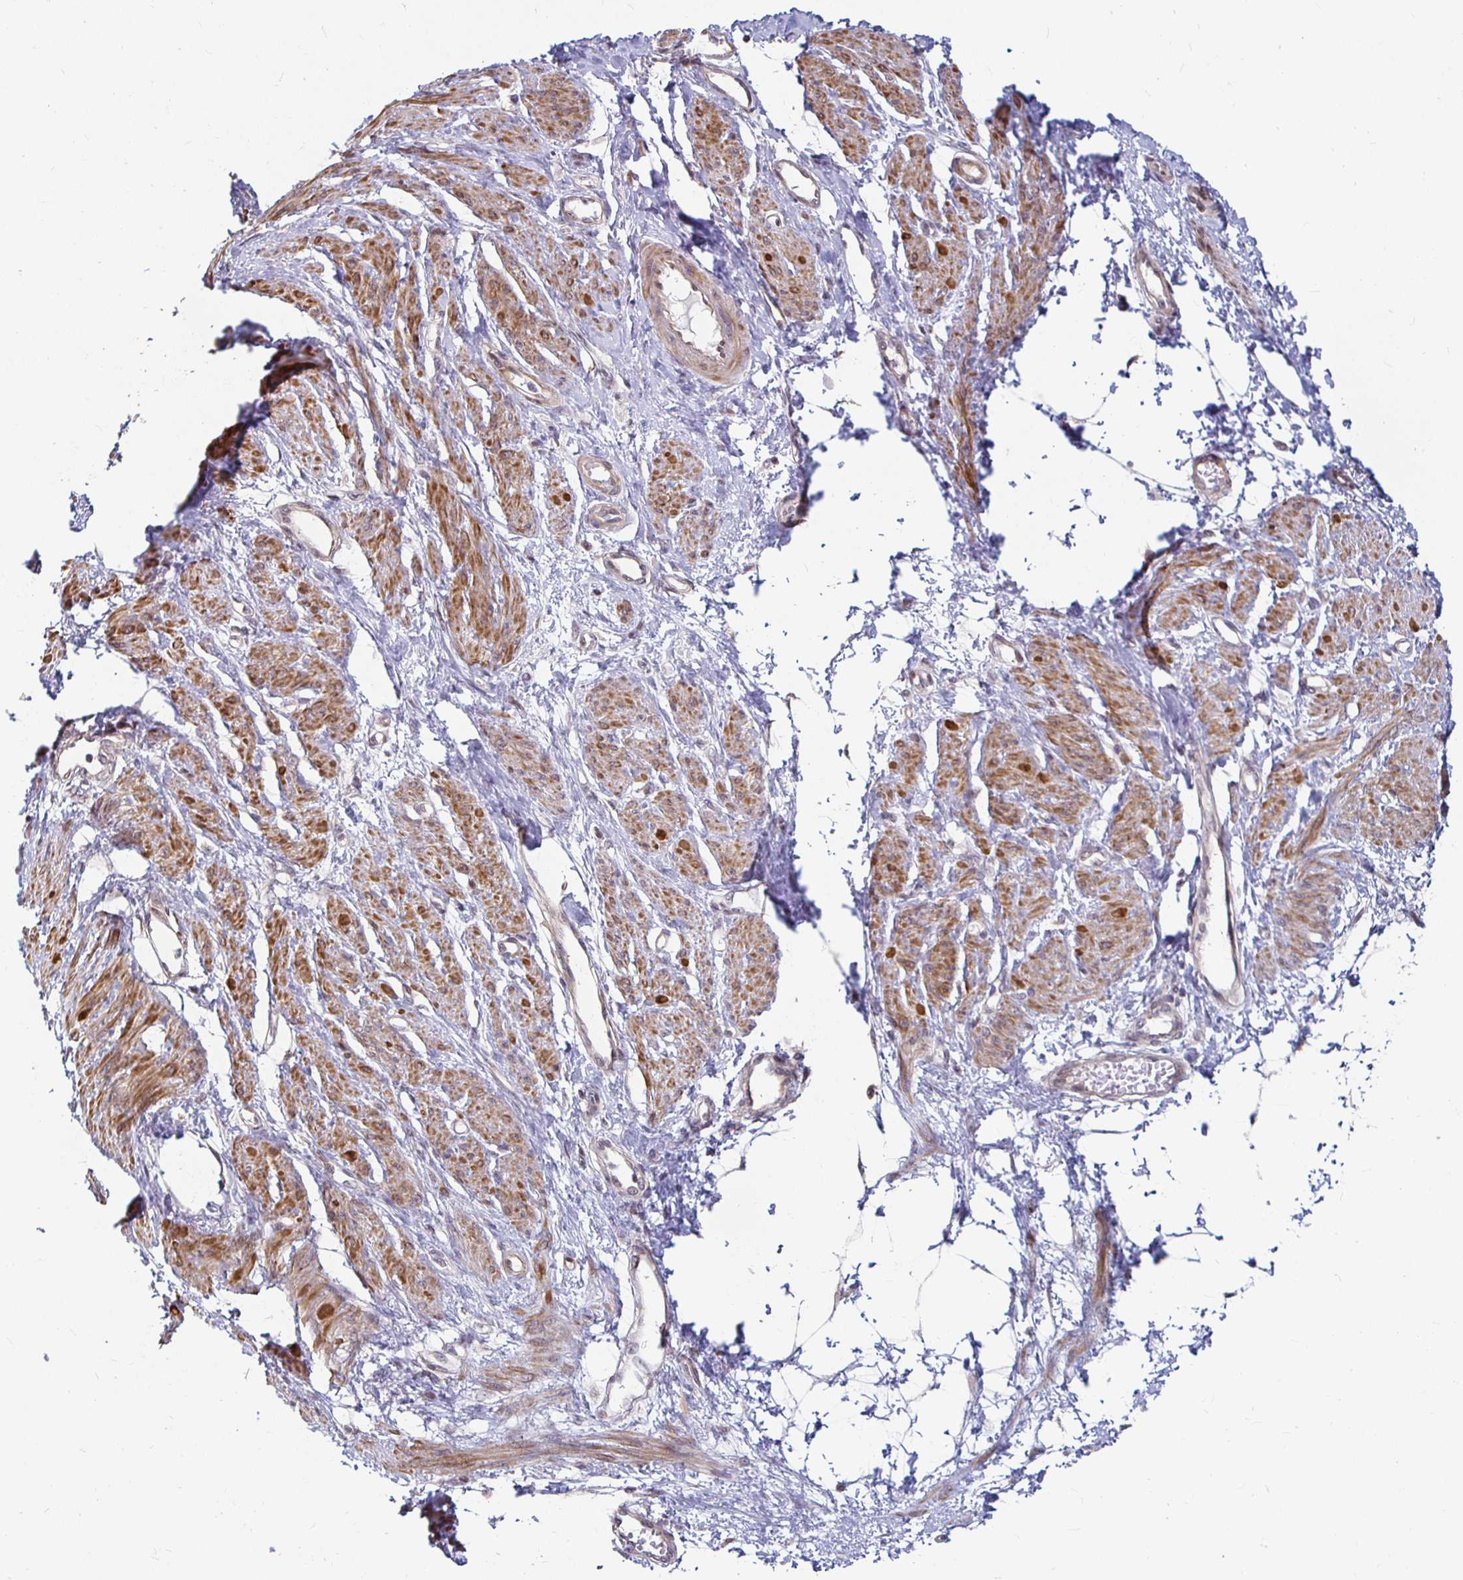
{"staining": {"intensity": "moderate", "quantity": ">75%", "location": "cytoplasmic/membranous"}, "tissue": "smooth muscle", "cell_type": "Smooth muscle cells", "image_type": "normal", "snomed": [{"axis": "morphology", "description": "Normal tissue, NOS"}, {"axis": "topography", "description": "Smooth muscle"}, {"axis": "topography", "description": "Uterus"}], "caption": "Immunohistochemistry micrograph of unremarkable human smooth muscle stained for a protein (brown), which demonstrates medium levels of moderate cytoplasmic/membranous staining in about >75% of smooth muscle cells.", "gene": "CAPN11", "patient": {"sex": "female", "age": 39}}